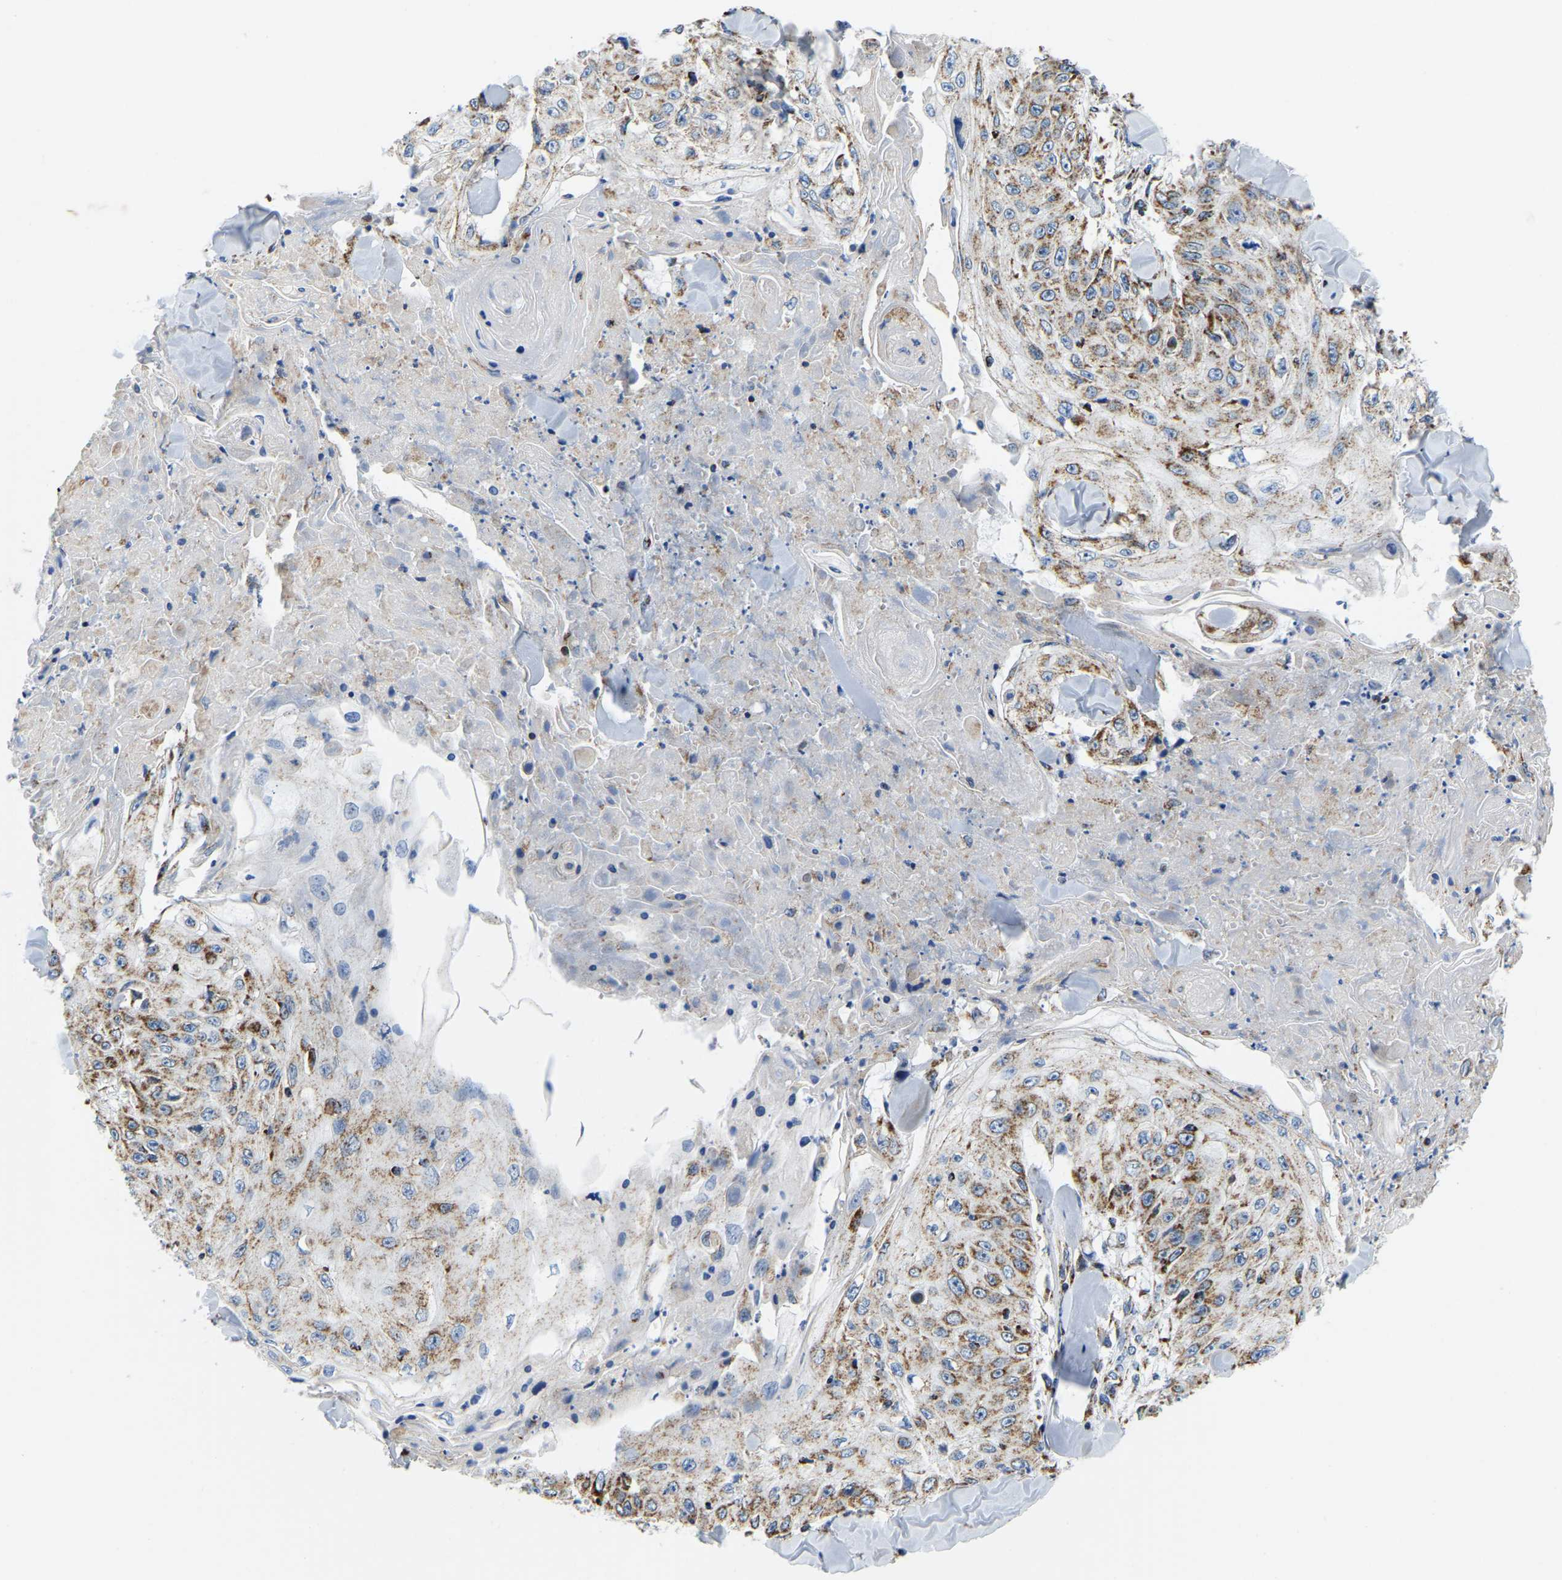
{"staining": {"intensity": "moderate", "quantity": ">75%", "location": "cytoplasmic/membranous"}, "tissue": "skin cancer", "cell_type": "Tumor cells", "image_type": "cancer", "snomed": [{"axis": "morphology", "description": "Squamous cell carcinoma, NOS"}, {"axis": "topography", "description": "Skin"}], "caption": "DAB immunohistochemical staining of human skin cancer reveals moderate cytoplasmic/membranous protein staining in approximately >75% of tumor cells. (DAB (3,3'-diaminobenzidine) = brown stain, brightfield microscopy at high magnification).", "gene": "SFXN1", "patient": {"sex": "male", "age": 86}}